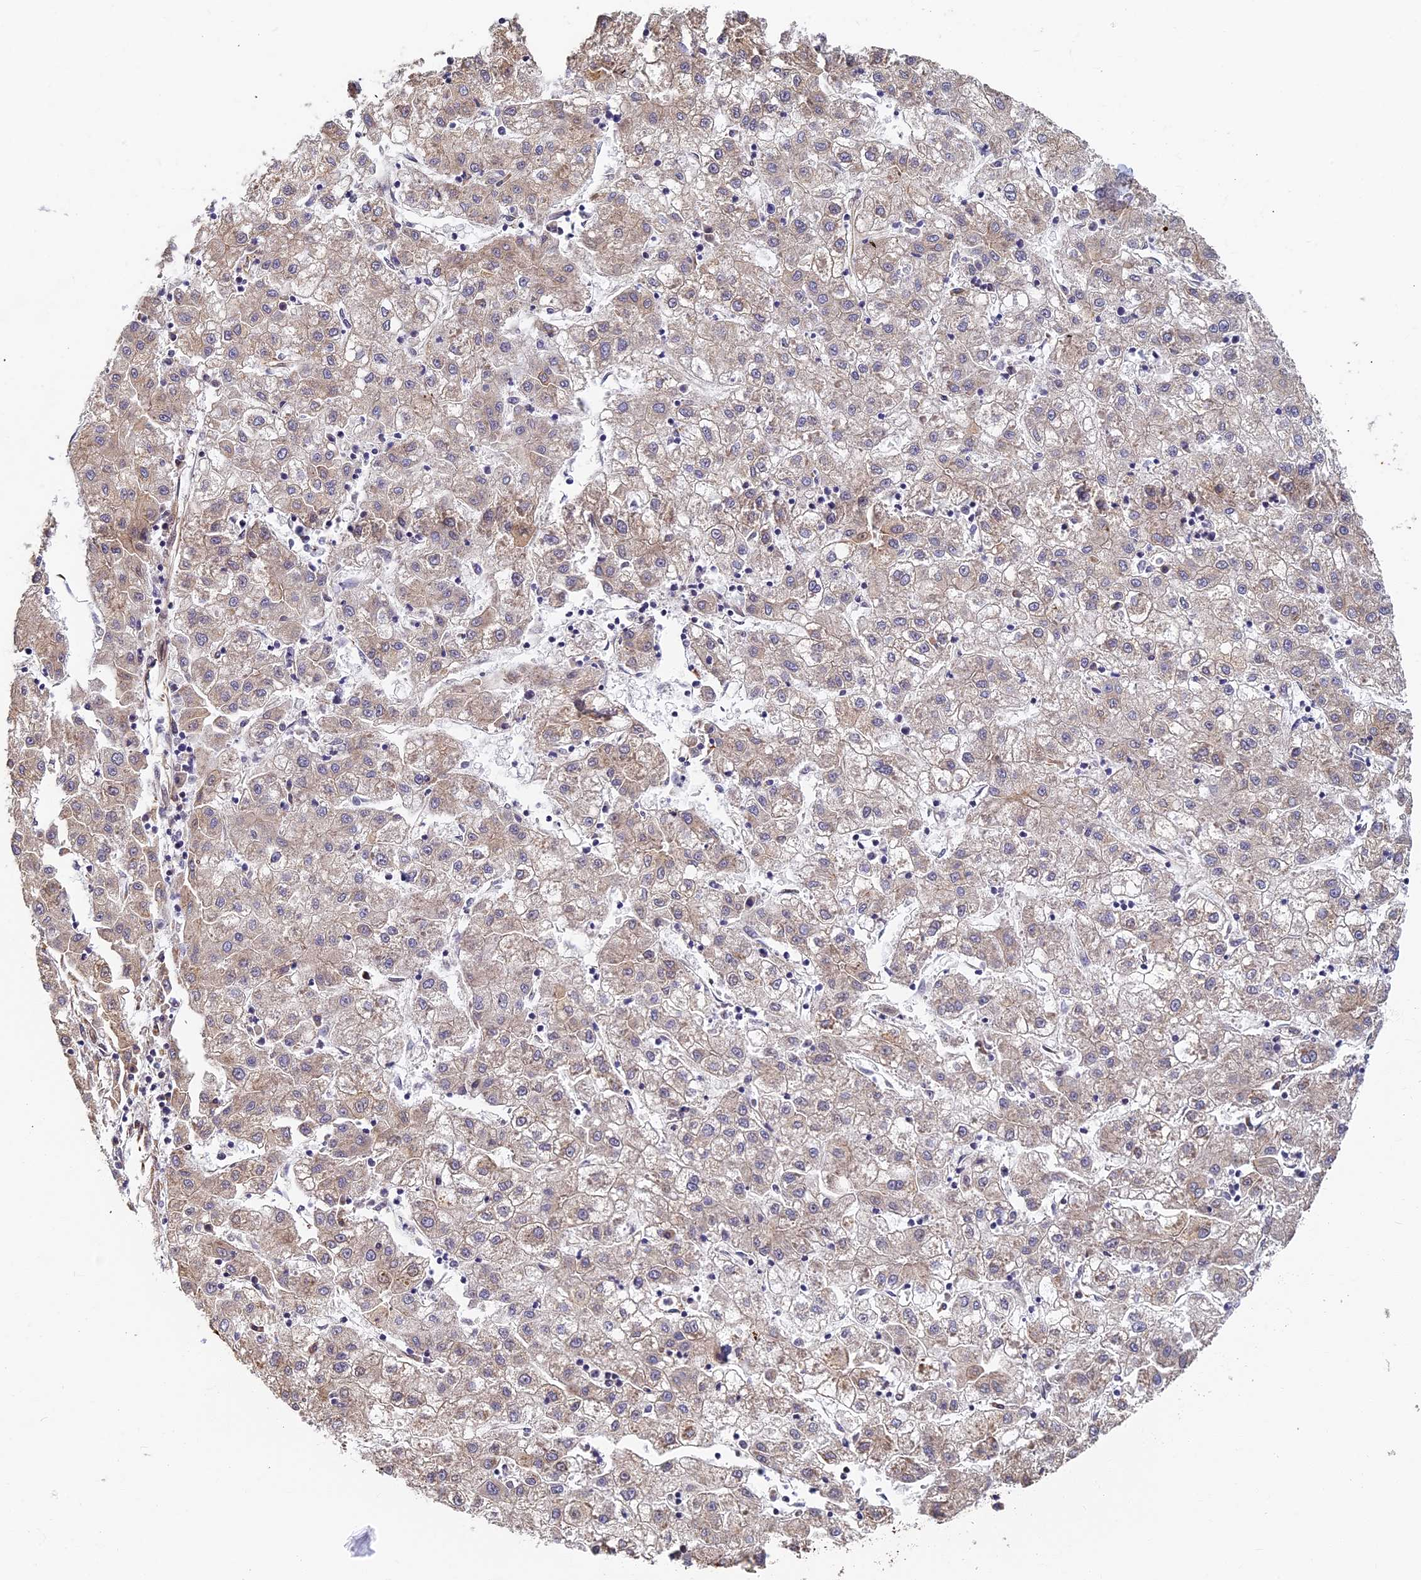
{"staining": {"intensity": "weak", "quantity": "<25%", "location": "cytoplasmic/membranous"}, "tissue": "liver cancer", "cell_type": "Tumor cells", "image_type": "cancer", "snomed": [{"axis": "morphology", "description": "Carcinoma, Hepatocellular, NOS"}, {"axis": "topography", "description": "Liver"}], "caption": "Tumor cells are negative for brown protein staining in liver hepatocellular carcinoma. (Brightfield microscopy of DAB (3,3'-diaminobenzidine) immunohistochemistry (IHC) at high magnification).", "gene": "LRRC57", "patient": {"sex": "male", "age": 72}}